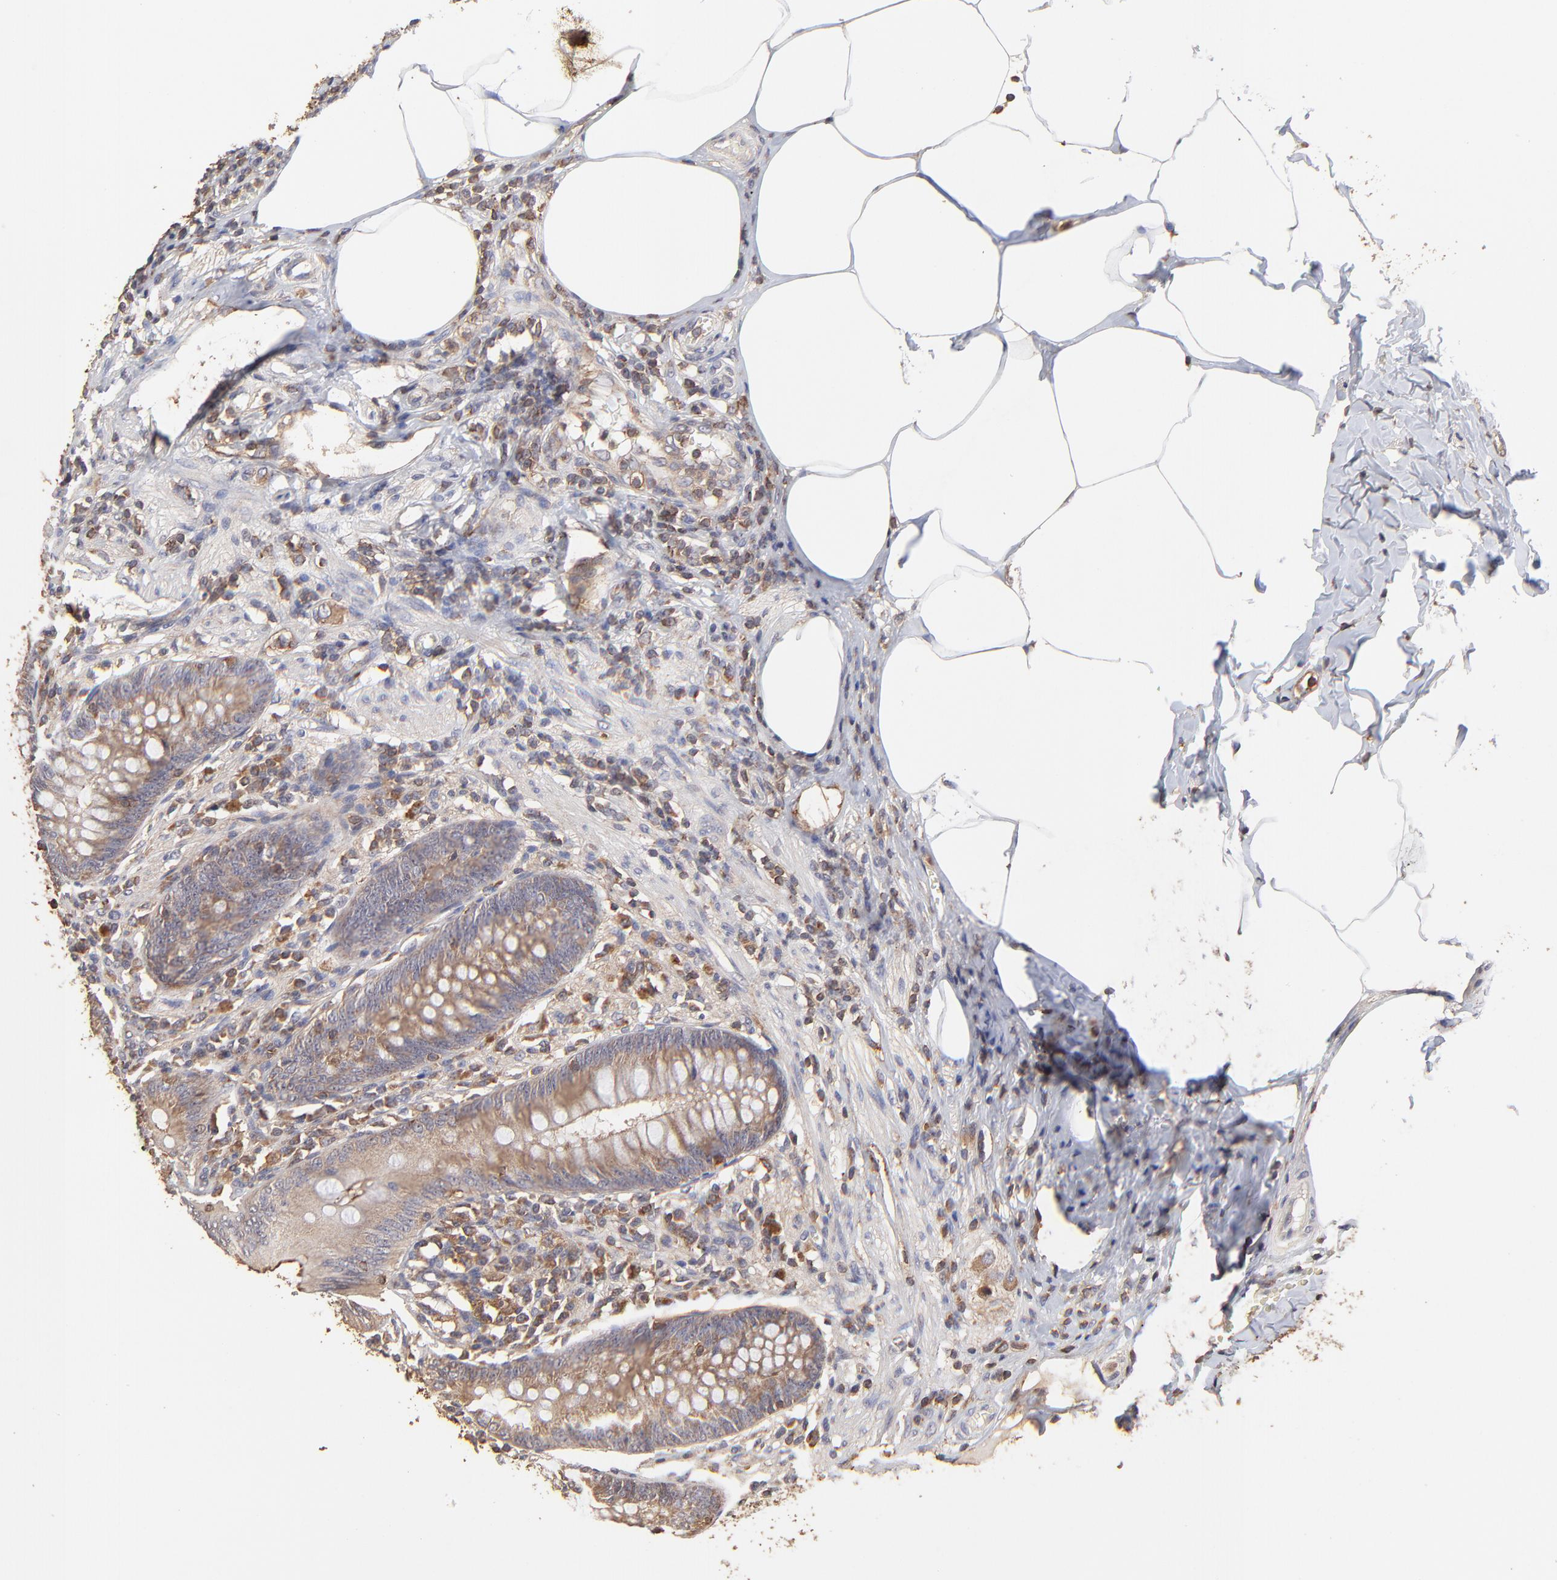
{"staining": {"intensity": "moderate", "quantity": ">75%", "location": "cytoplasmic/membranous"}, "tissue": "appendix", "cell_type": "Glandular cells", "image_type": "normal", "snomed": [{"axis": "morphology", "description": "Normal tissue, NOS"}, {"axis": "morphology", "description": "Inflammation, NOS"}, {"axis": "topography", "description": "Appendix"}], "caption": "High-magnification brightfield microscopy of unremarkable appendix stained with DAB (brown) and counterstained with hematoxylin (blue). glandular cells exhibit moderate cytoplasmic/membranous positivity is present in about>75% of cells.", "gene": "STON2", "patient": {"sex": "male", "age": 46}}